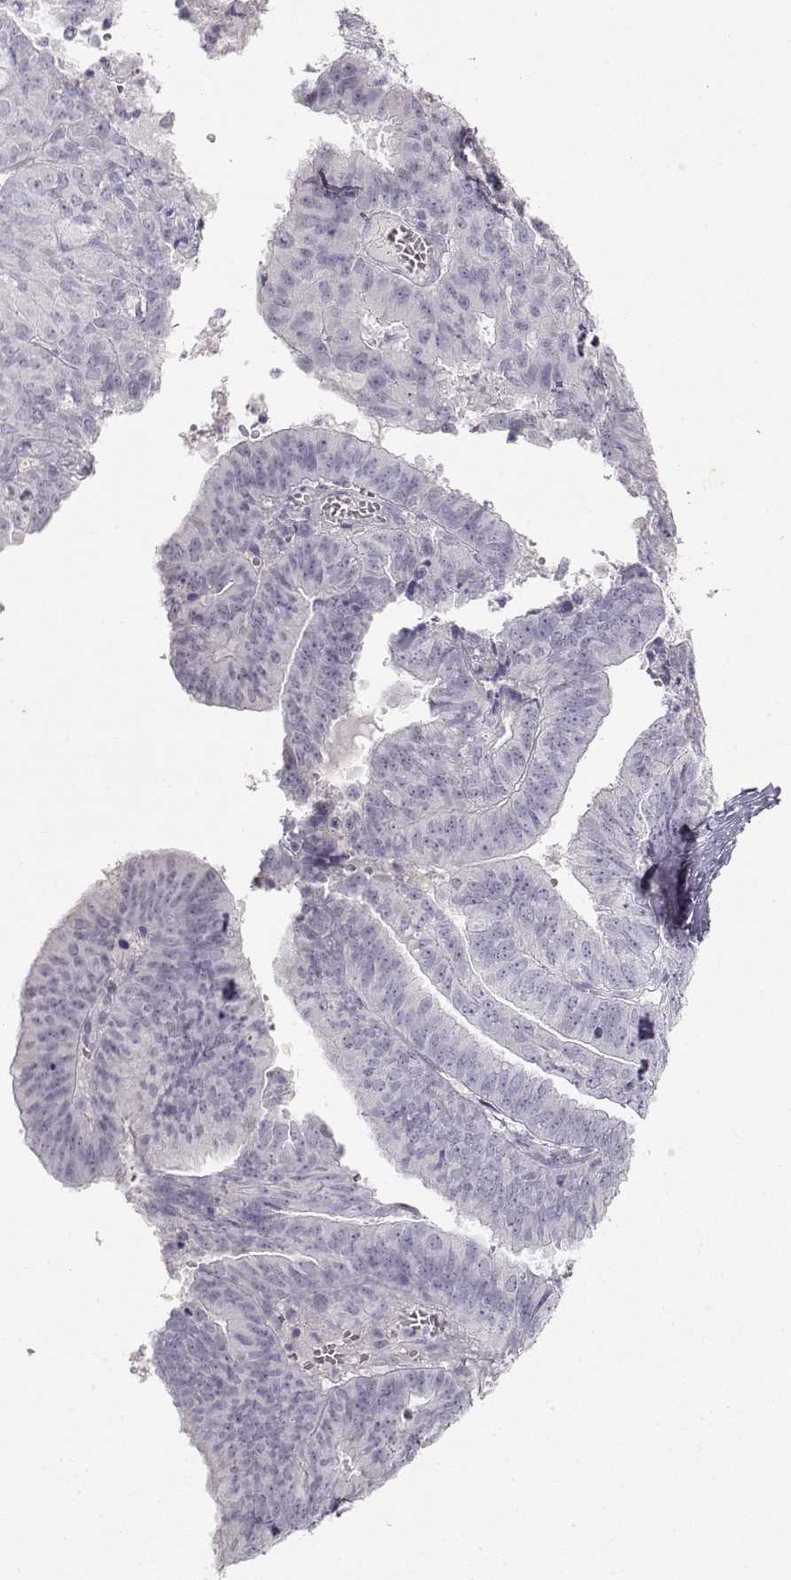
{"staining": {"intensity": "negative", "quantity": "none", "location": "none"}, "tissue": "endometrial cancer", "cell_type": "Tumor cells", "image_type": "cancer", "snomed": [{"axis": "morphology", "description": "Adenocarcinoma, NOS"}, {"axis": "topography", "description": "Endometrium"}], "caption": "The histopathology image shows no significant positivity in tumor cells of endometrial adenocarcinoma. (DAB (3,3'-diaminobenzidine) immunohistochemistry (IHC) with hematoxylin counter stain).", "gene": "S100B", "patient": {"sex": "female", "age": 82}}